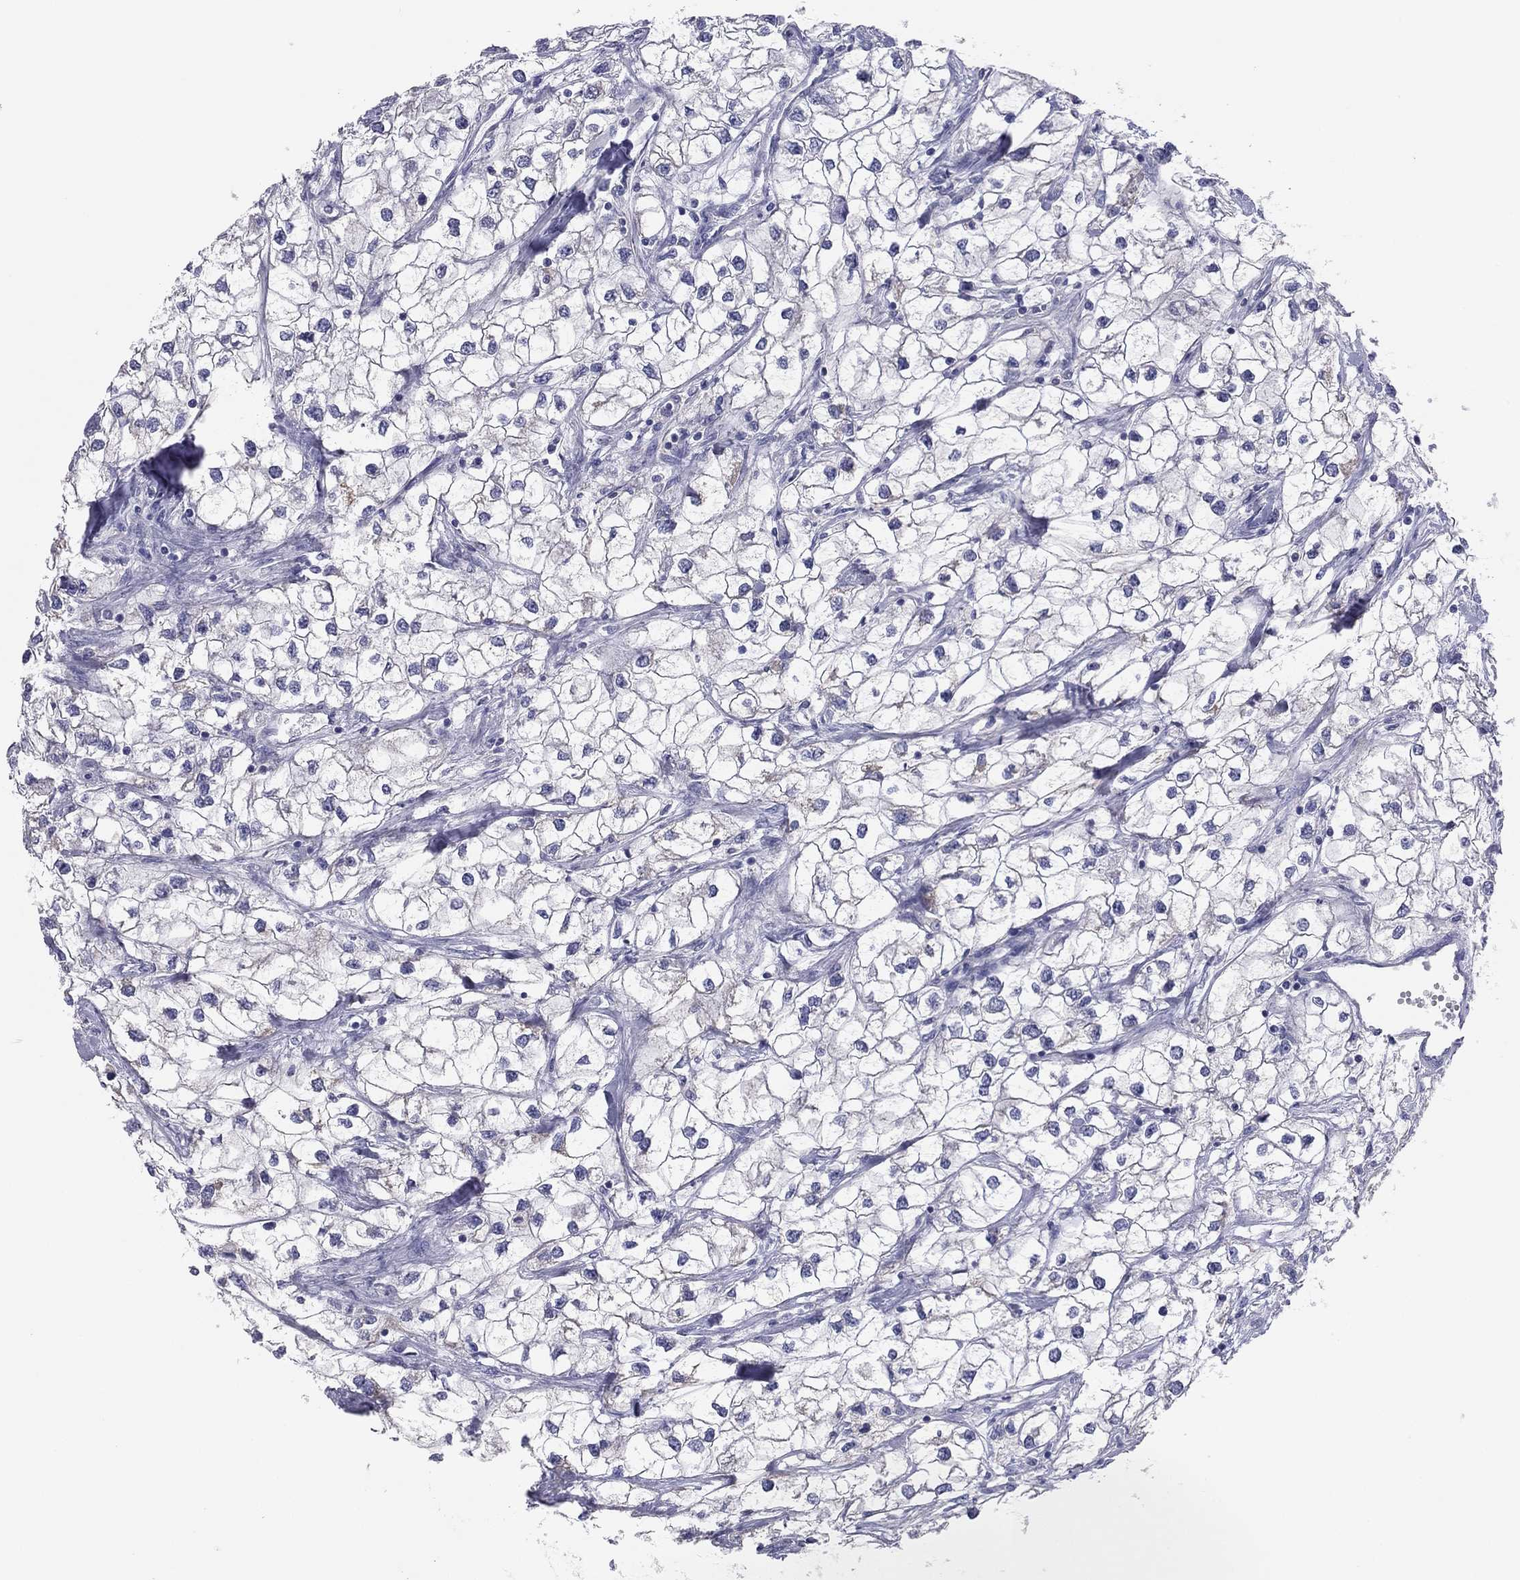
{"staining": {"intensity": "negative", "quantity": "none", "location": "none"}, "tissue": "renal cancer", "cell_type": "Tumor cells", "image_type": "cancer", "snomed": [{"axis": "morphology", "description": "Adenocarcinoma, NOS"}, {"axis": "topography", "description": "Kidney"}], "caption": "This histopathology image is of adenocarcinoma (renal) stained with immunohistochemistry to label a protein in brown with the nuclei are counter-stained blue. There is no positivity in tumor cells.", "gene": "GRK7", "patient": {"sex": "male", "age": 59}}